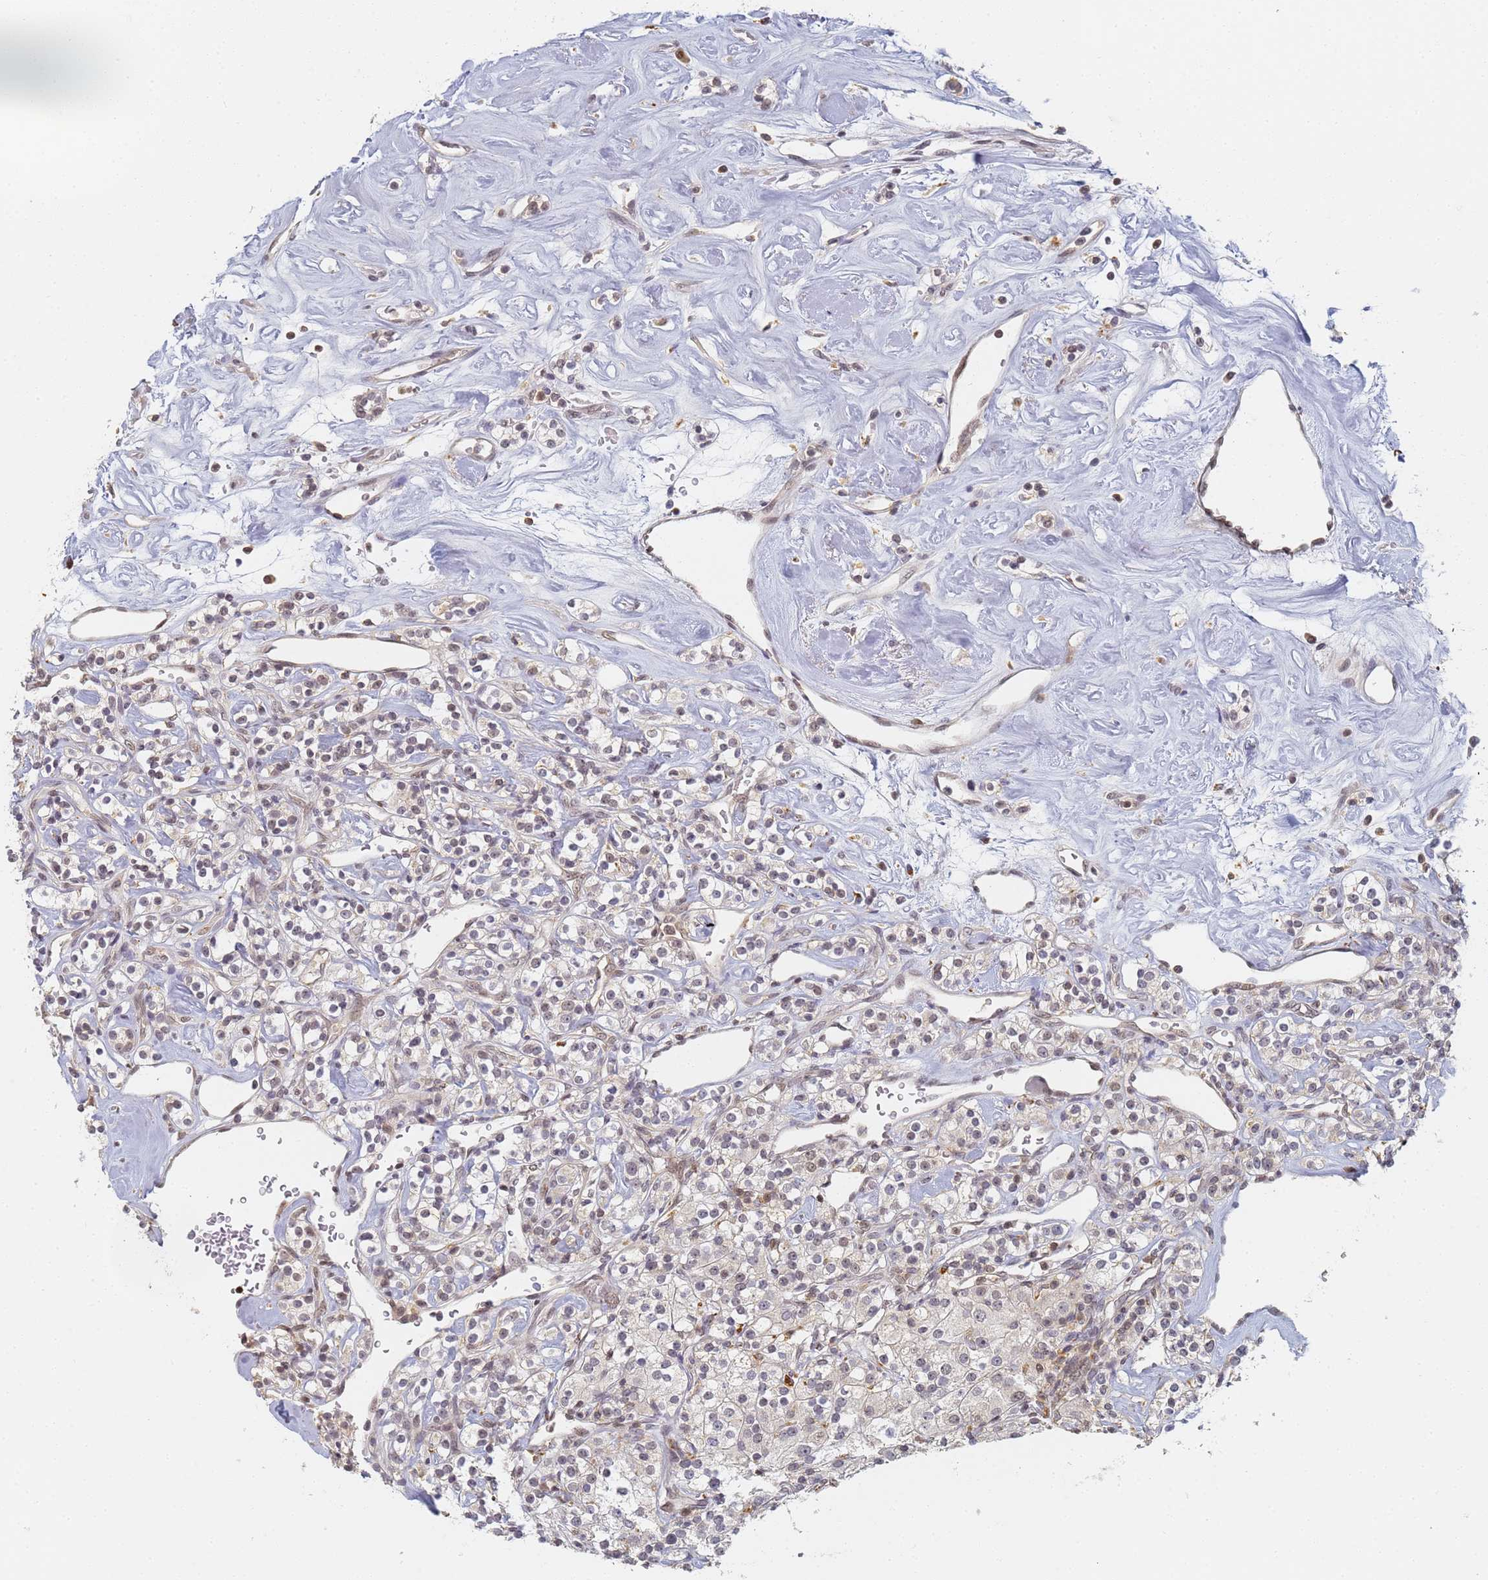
{"staining": {"intensity": "negative", "quantity": "none", "location": "none"}, "tissue": "renal cancer", "cell_type": "Tumor cells", "image_type": "cancer", "snomed": [{"axis": "morphology", "description": "Adenocarcinoma, NOS"}, {"axis": "topography", "description": "Kidney"}], "caption": "High magnification brightfield microscopy of renal adenocarcinoma stained with DAB (brown) and counterstained with hematoxylin (blue): tumor cells show no significant staining.", "gene": "HMCES", "patient": {"sex": "male", "age": 77}}